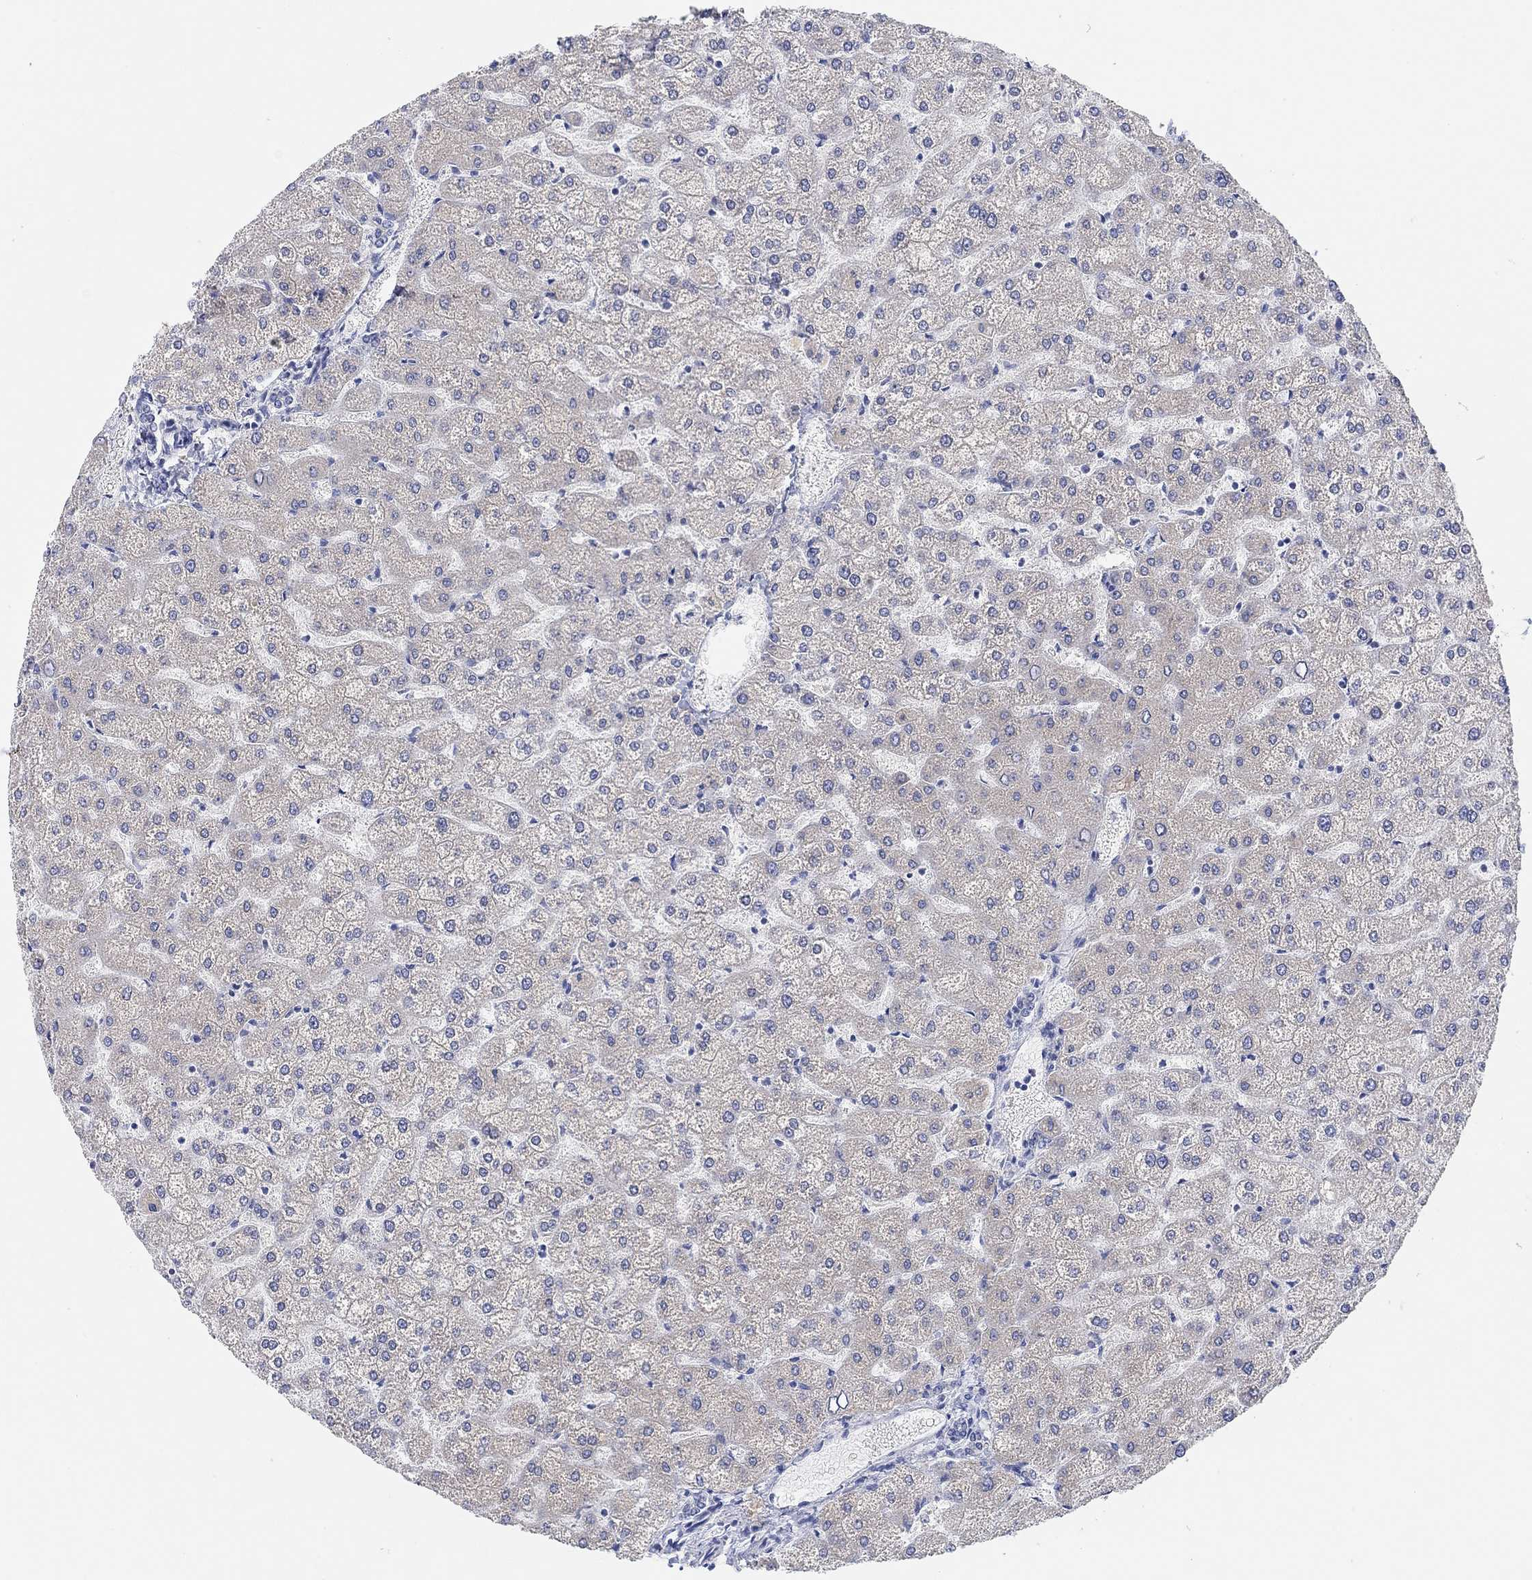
{"staining": {"intensity": "negative", "quantity": "none", "location": "none"}, "tissue": "liver", "cell_type": "Cholangiocytes", "image_type": "normal", "snomed": [{"axis": "morphology", "description": "Normal tissue, NOS"}, {"axis": "topography", "description": "Liver"}], "caption": "Cholangiocytes are negative for brown protein staining in normal liver.", "gene": "RGS1", "patient": {"sex": "female", "age": 32}}